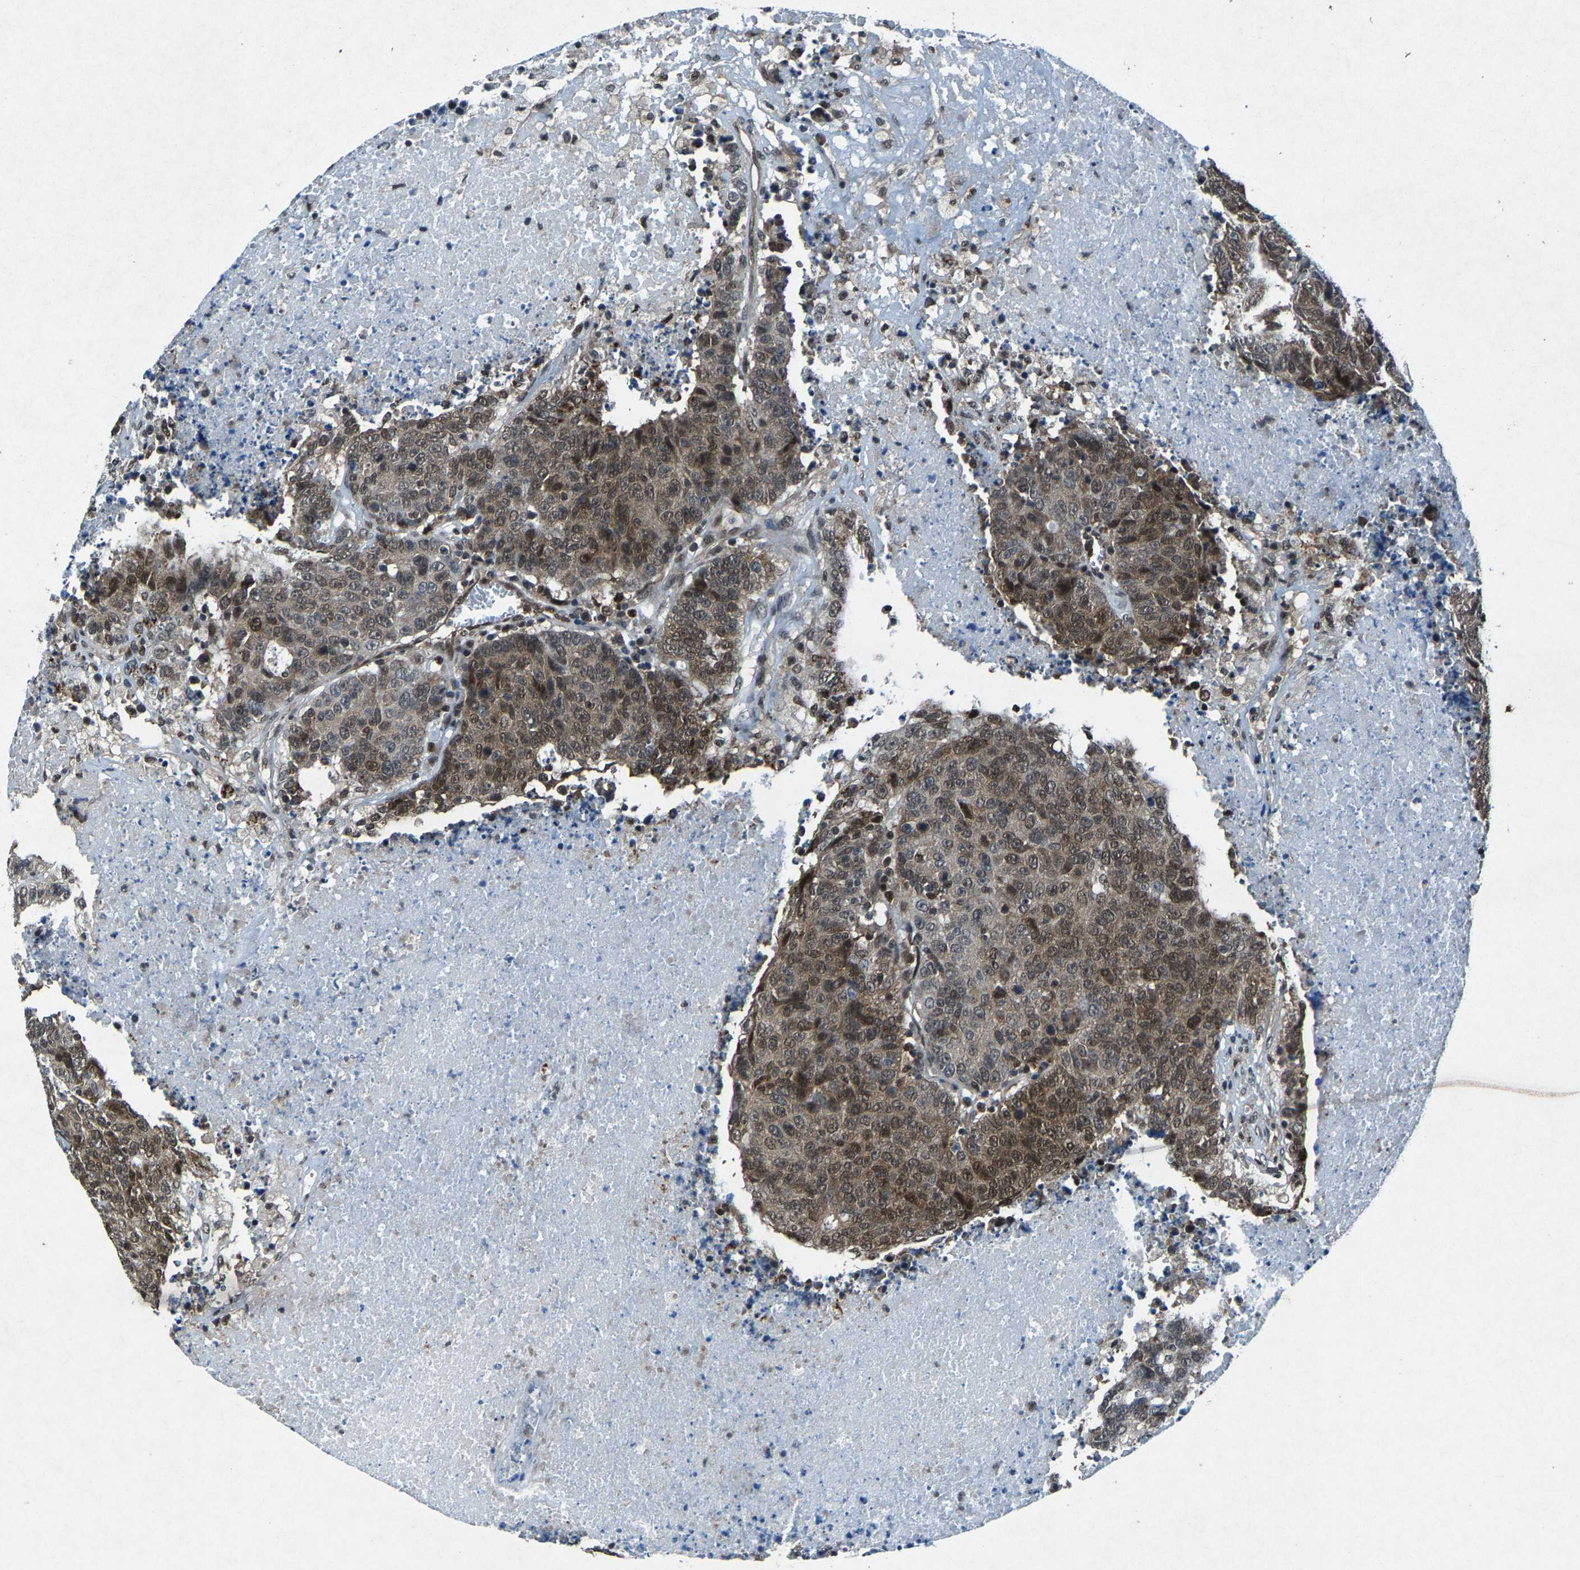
{"staining": {"intensity": "moderate", "quantity": ">75%", "location": "cytoplasmic/membranous,nuclear"}, "tissue": "colorectal cancer", "cell_type": "Tumor cells", "image_type": "cancer", "snomed": [{"axis": "morphology", "description": "Adenocarcinoma, NOS"}, {"axis": "topography", "description": "Colon"}], "caption": "An immunohistochemistry photomicrograph of tumor tissue is shown. Protein staining in brown shows moderate cytoplasmic/membranous and nuclear positivity in adenocarcinoma (colorectal) within tumor cells.", "gene": "ATXN3", "patient": {"sex": "female", "age": 53}}